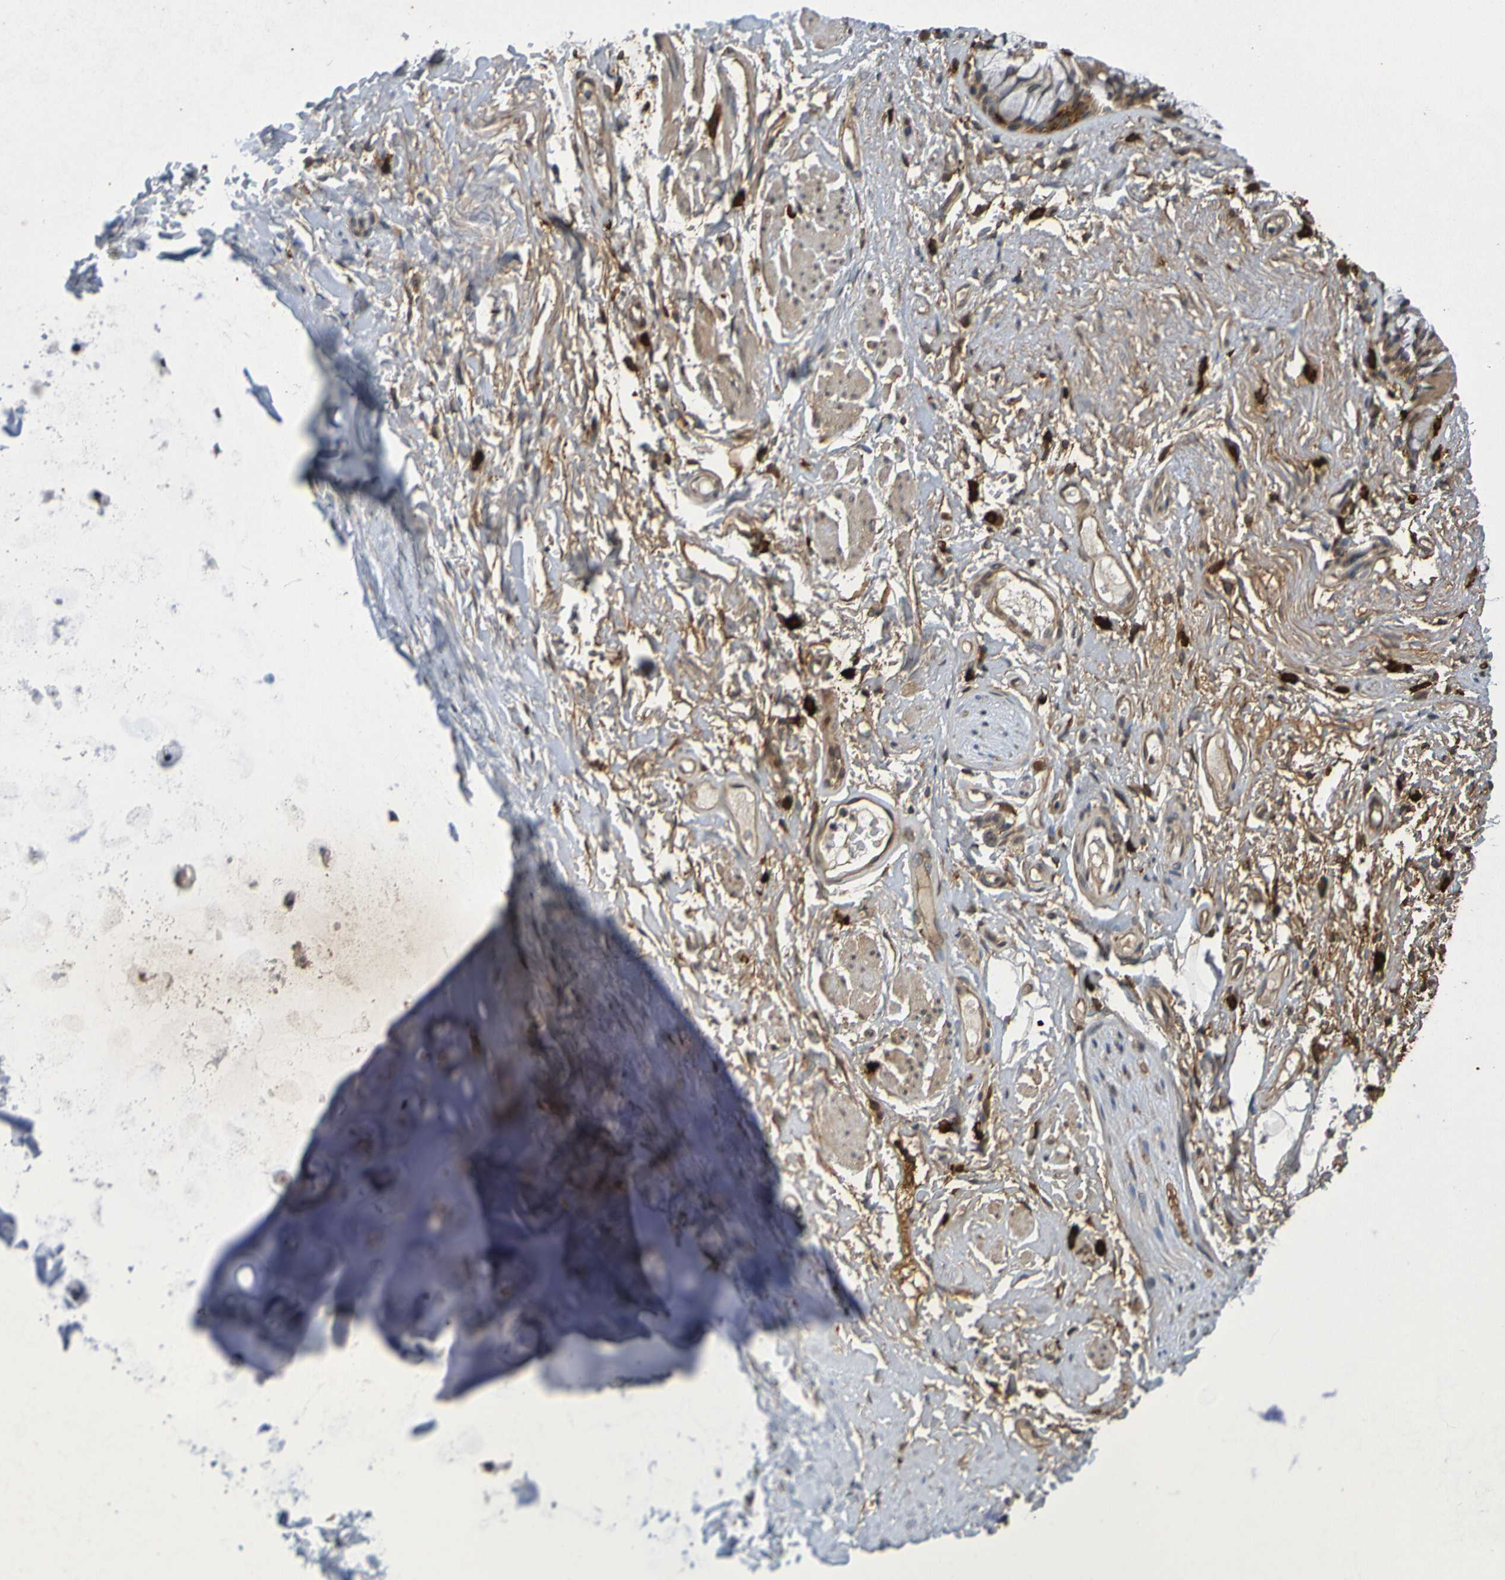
{"staining": {"intensity": "negative", "quantity": "none", "location": "none"}, "tissue": "adipose tissue", "cell_type": "Adipocytes", "image_type": "normal", "snomed": [{"axis": "morphology", "description": "Normal tissue, NOS"}, {"axis": "topography", "description": "Cartilage tissue"}, {"axis": "topography", "description": "Bronchus"}], "caption": "The histopathology image exhibits no staining of adipocytes in benign adipose tissue.", "gene": "C3AR1", "patient": {"sex": "female", "age": 73}}